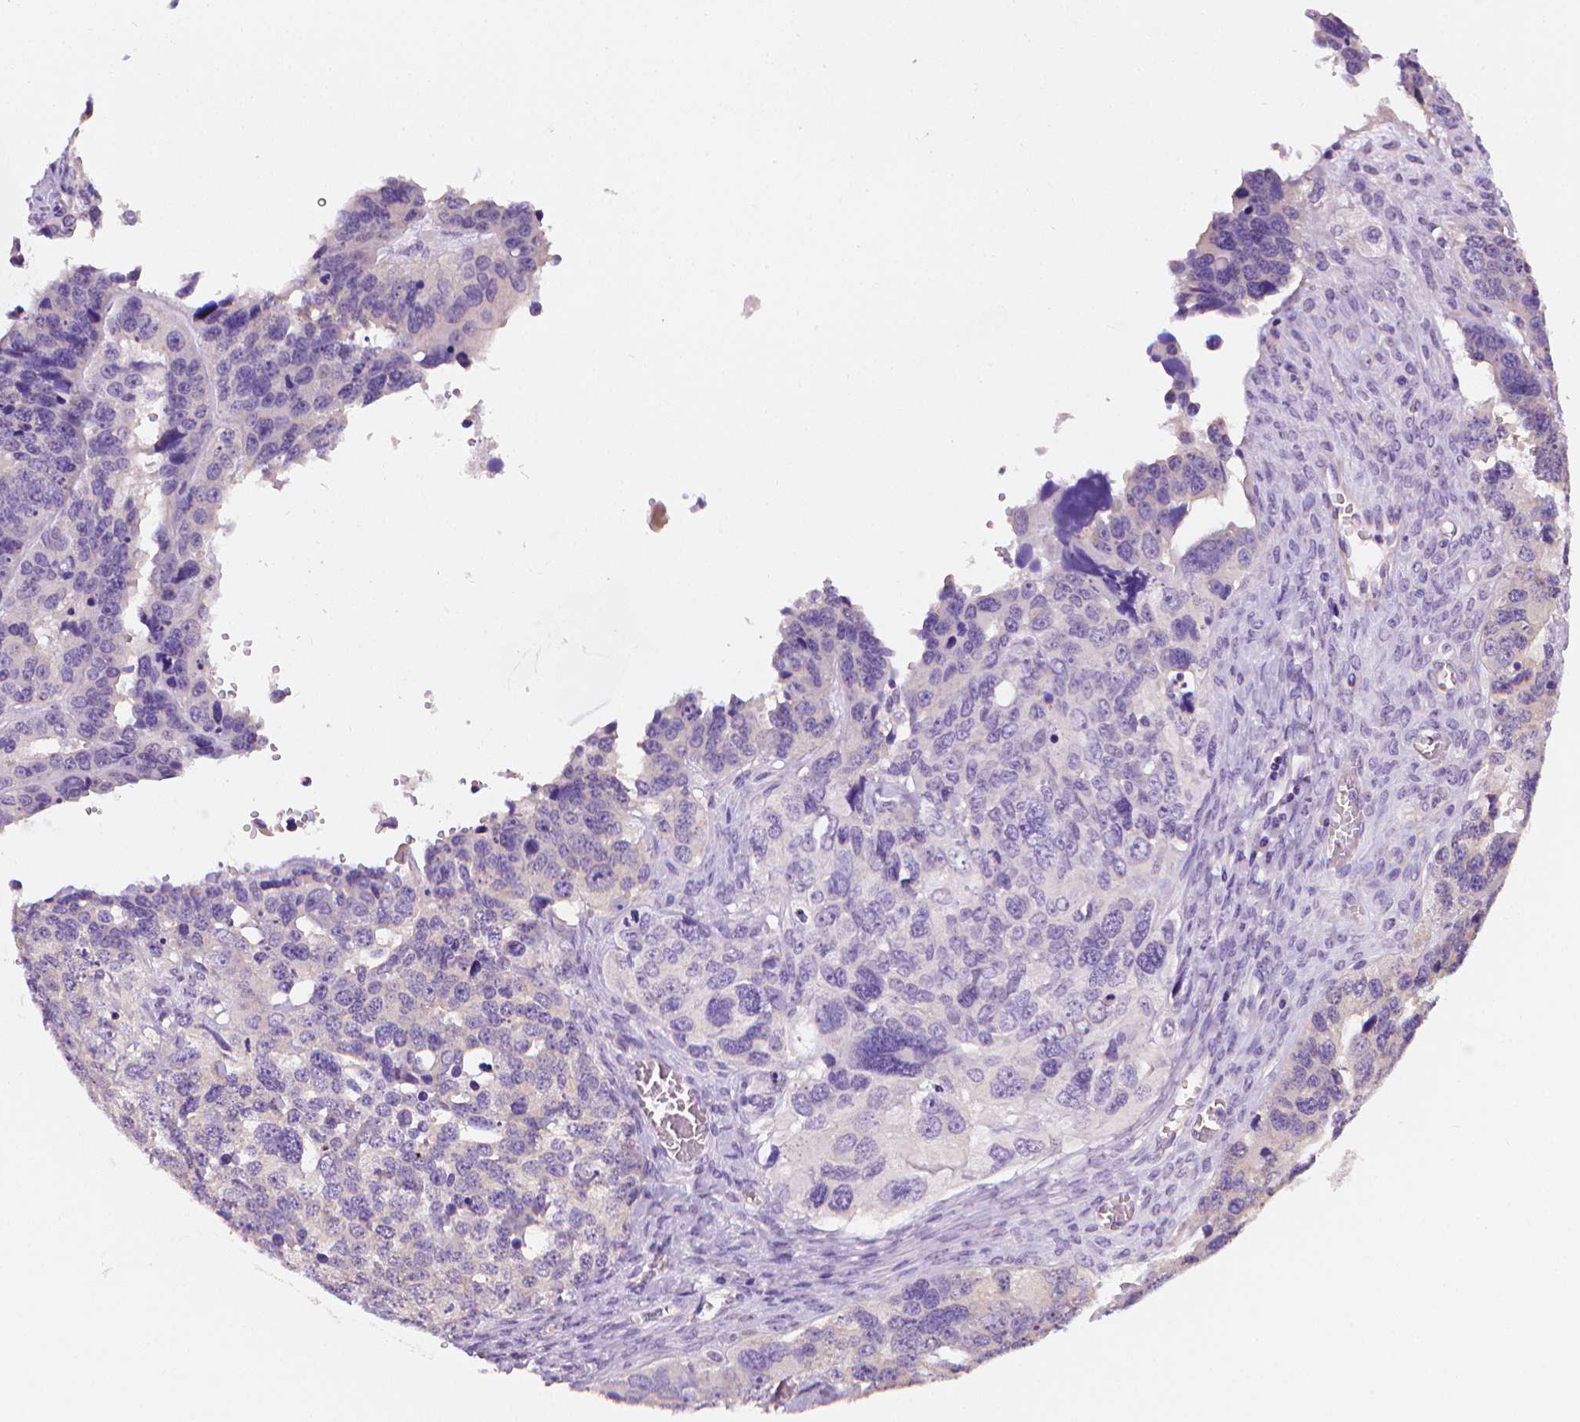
{"staining": {"intensity": "negative", "quantity": "none", "location": "none"}, "tissue": "ovarian cancer", "cell_type": "Tumor cells", "image_type": "cancer", "snomed": [{"axis": "morphology", "description": "Cystadenocarcinoma, serous, NOS"}, {"axis": "topography", "description": "Ovary"}], "caption": "The histopathology image shows no staining of tumor cells in ovarian serous cystadenocarcinoma.", "gene": "FASN", "patient": {"sex": "female", "age": 76}}